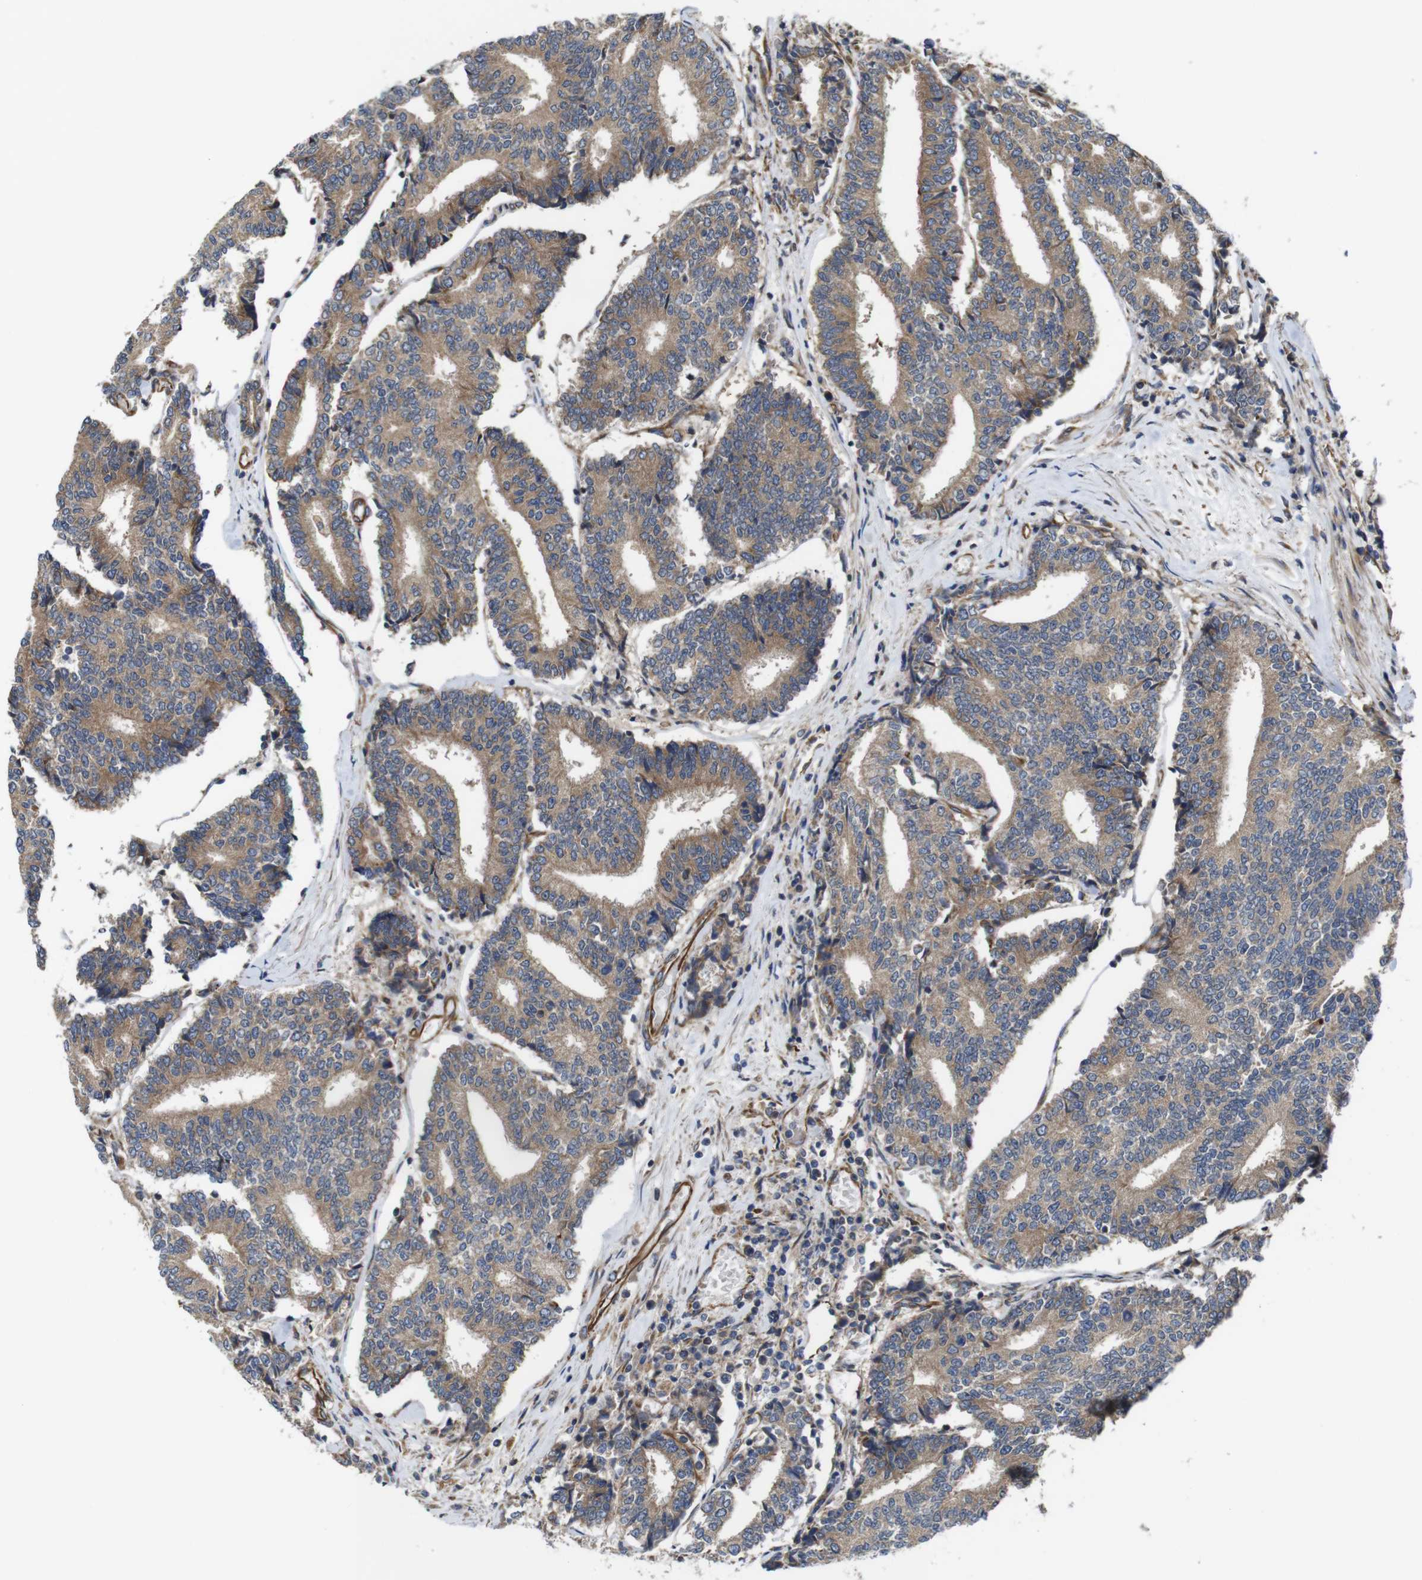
{"staining": {"intensity": "moderate", "quantity": ">75%", "location": "cytoplasmic/membranous"}, "tissue": "prostate cancer", "cell_type": "Tumor cells", "image_type": "cancer", "snomed": [{"axis": "morphology", "description": "Normal tissue, NOS"}, {"axis": "morphology", "description": "Adenocarcinoma, High grade"}, {"axis": "topography", "description": "Prostate"}, {"axis": "topography", "description": "Seminal veicle"}], "caption": "Immunohistochemical staining of human prostate high-grade adenocarcinoma demonstrates moderate cytoplasmic/membranous protein positivity in about >75% of tumor cells.", "gene": "POMK", "patient": {"sex": "male", "age": 55}}